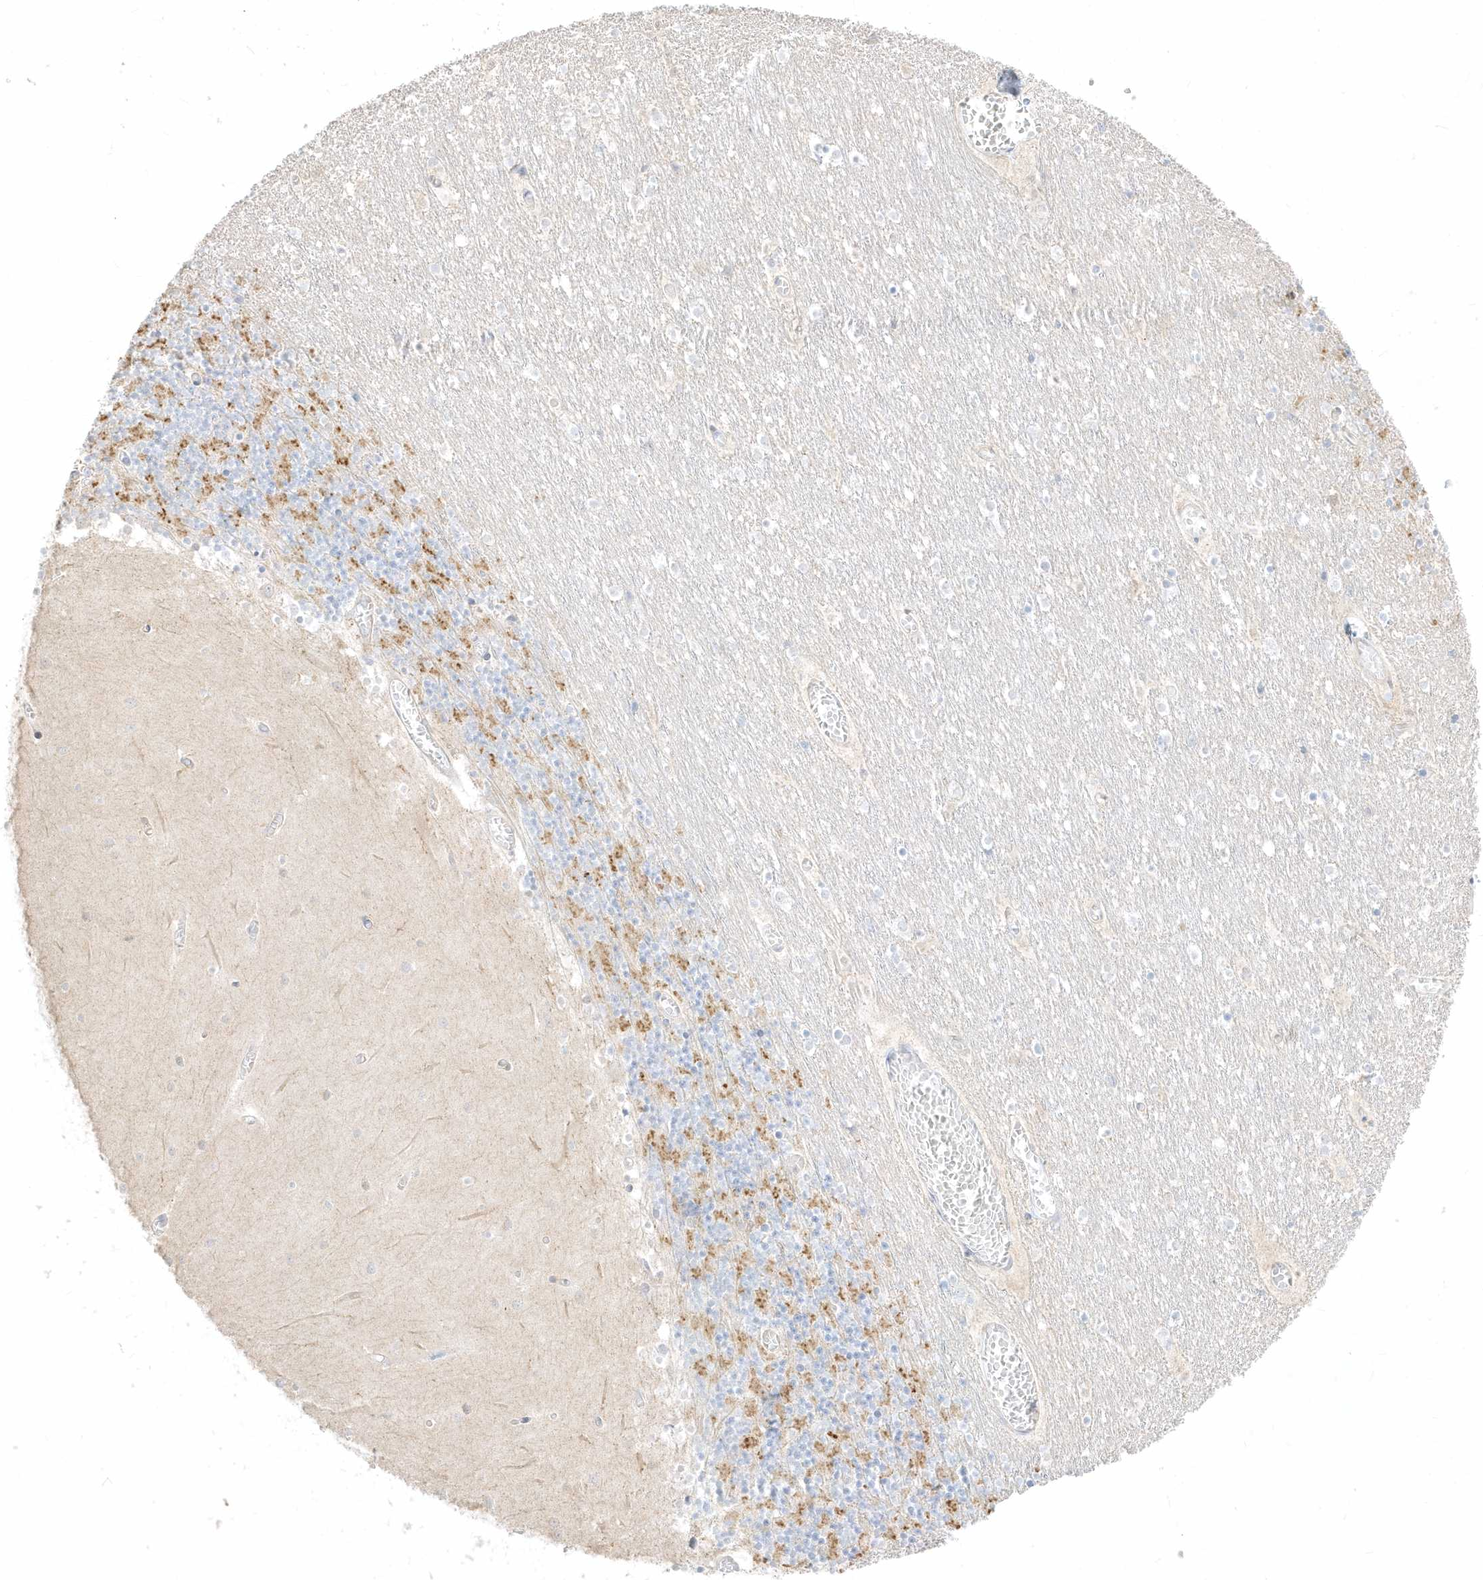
{"staining": {"intensity": "moderate", "quantity": "<25%", "location": "cytoplasmic/membranous"}, "tissue": "cerebellum", "cell_type": "Cells in granular layer", "image_type": "normal", "snomed": [{"axis": "morphology", "description": "Normal tissue, NOS"}, {"axis": "topography", "description": "Cerebellum"}], "caption": "Immunohistochemistry (IHC) of unremarkable human cerebellum reveals low levels of moderate cytoplasmic/membranous positivity in about <25% of cells in granular layer.", "gene": "ARHGEF9", "patient": {"sex": "female", "age": 28}}